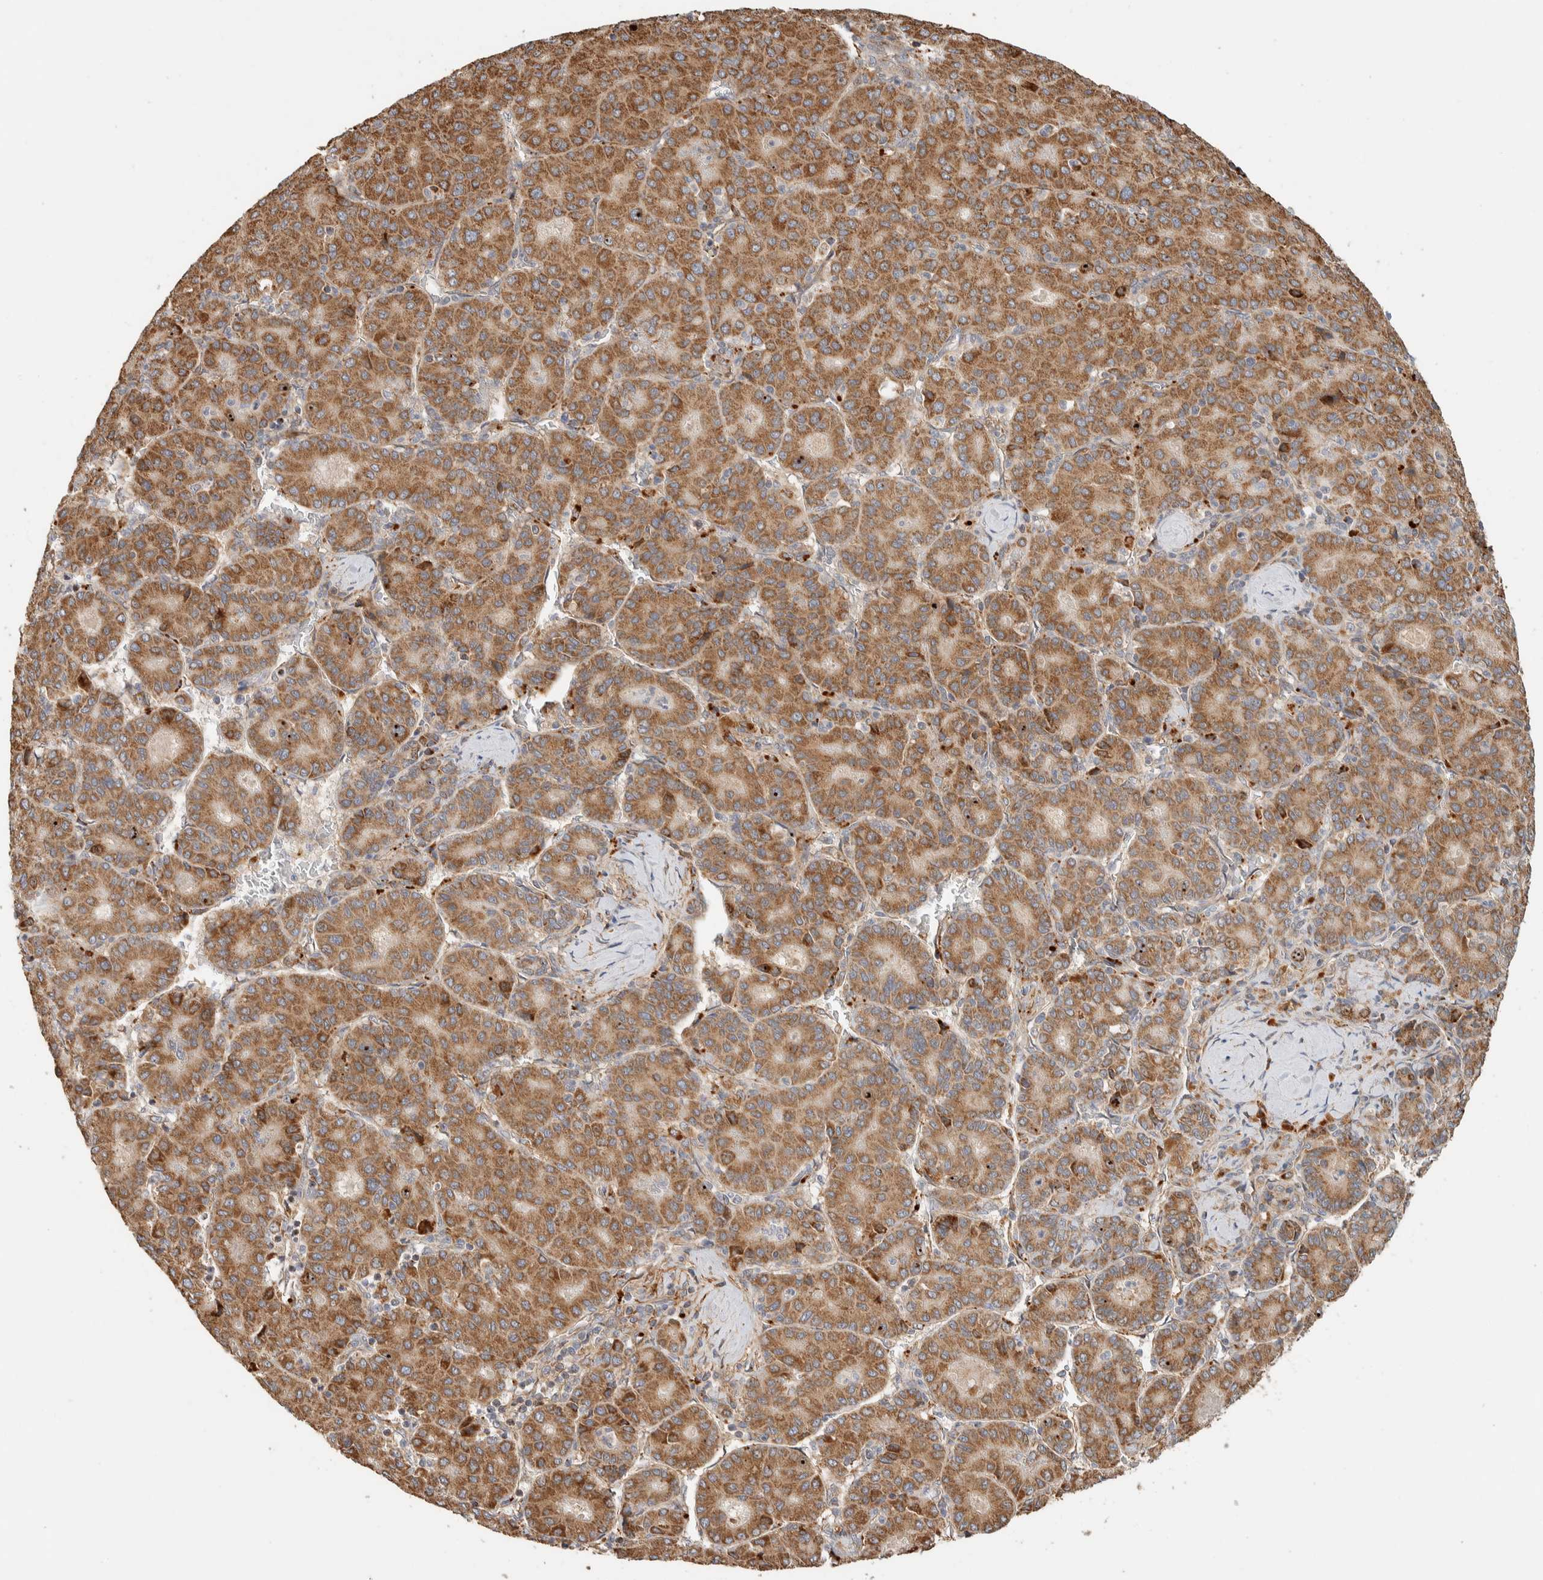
{"staining": {"intensity": "moderate", "quantity": ">75%", "location": "cytoplasmic/membranous"}, "tissue": "liver cancer", "cell_type": "Tumor cells", "image_type": "cancer", "snomed": [{"axis": "morphology", "description": "Carcinoma, Hepatocellular, NOS"}, {"axis": "topography", "description": "Liver"}], "caption": "Protein analysis of liver cancer (hepatocellular carcinoma) tissue demonstrates moderate cytoplasmic/membranous staining in approximately >75% of tumor cells.", "gene": "KIF9", "patient": {"sex": "male", "age": 65}}